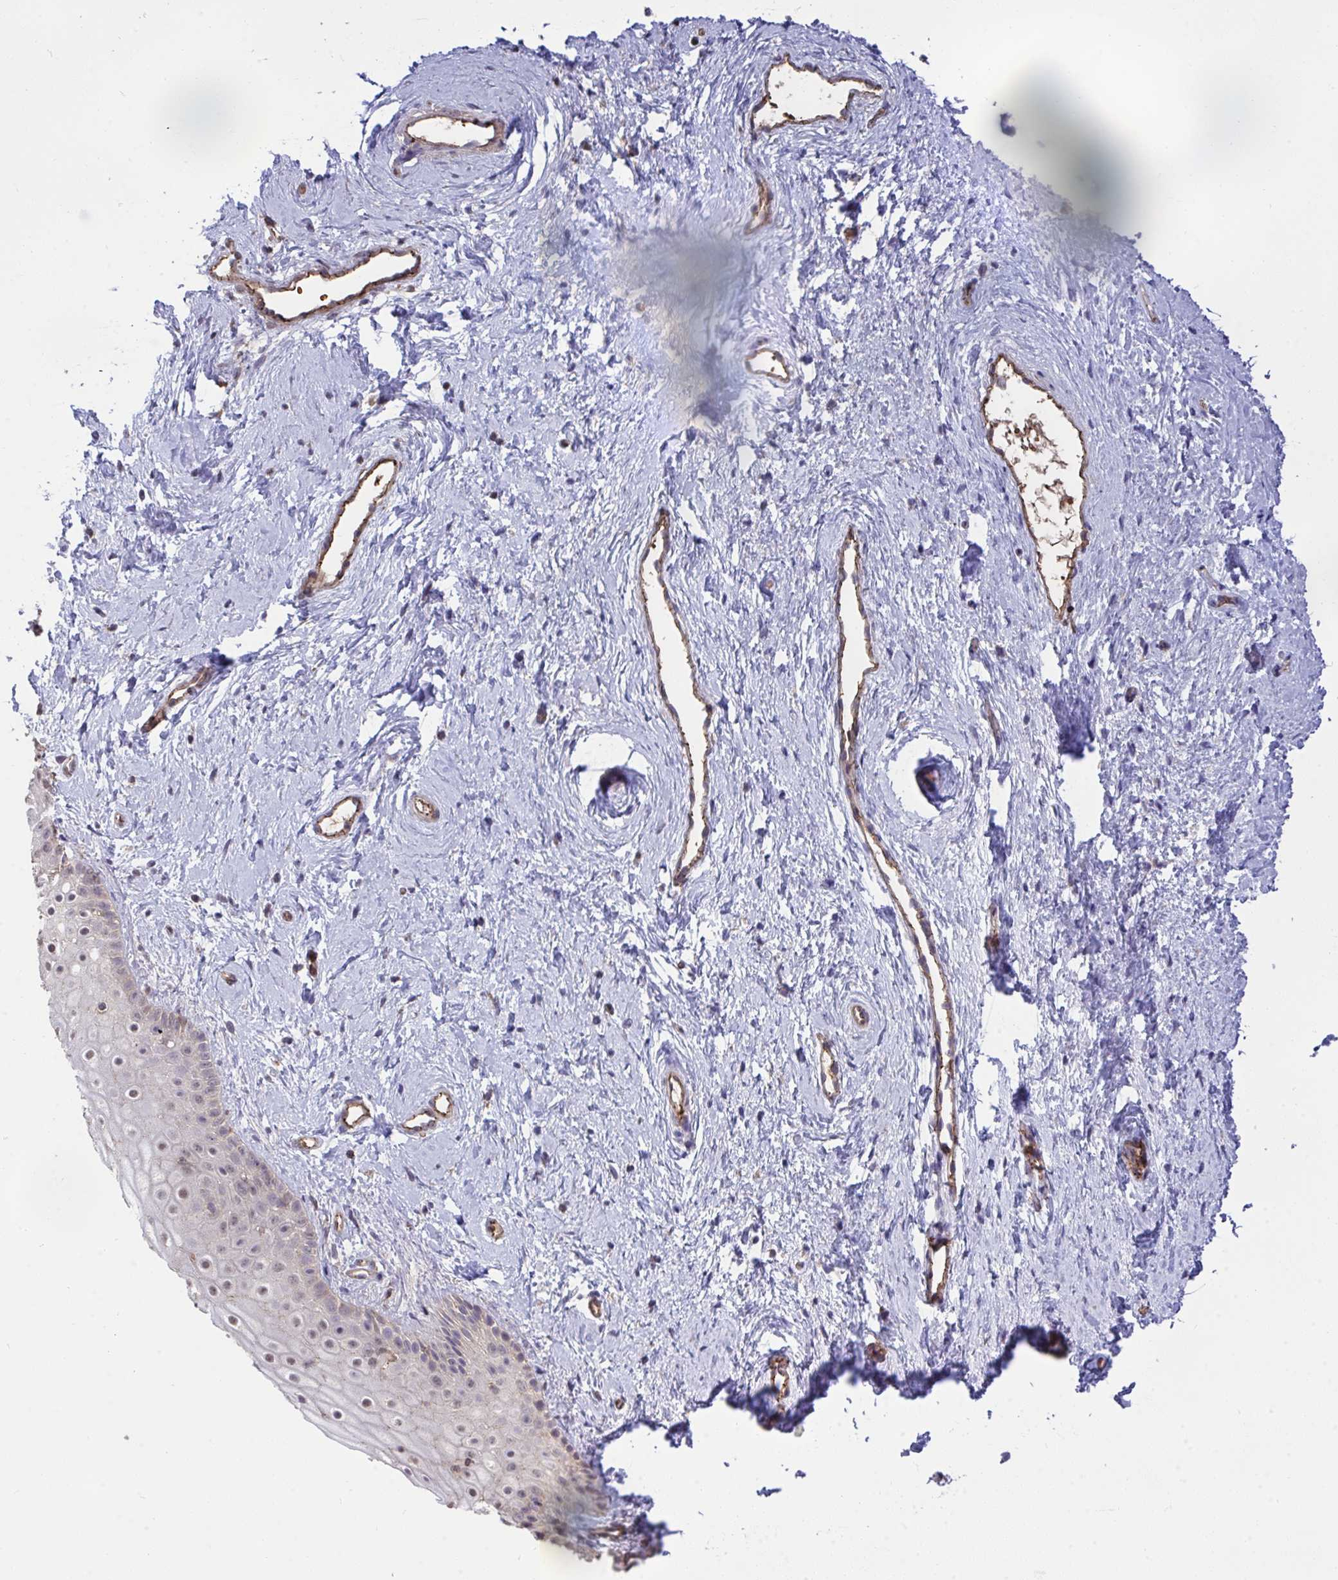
{"staining": {"intensity": "negative", "quantity": "none", "location": "none"}, "tissue": "vagina", "cell_type": "Squamous epithelial cells", "image_type": "normal", "snomed": [{"axis": "morphology", "description": "Normal tissue, NOS"}, {"axis": "topography", "description": "Vagina"}], "caption": "High power microscopy micrograph of an IHC image of unremarkable vagina, revealing no significant expression in squamous epithelial cells.", "gene": "PPP1CA", "patient": {"sex": "female", "age": 38}}